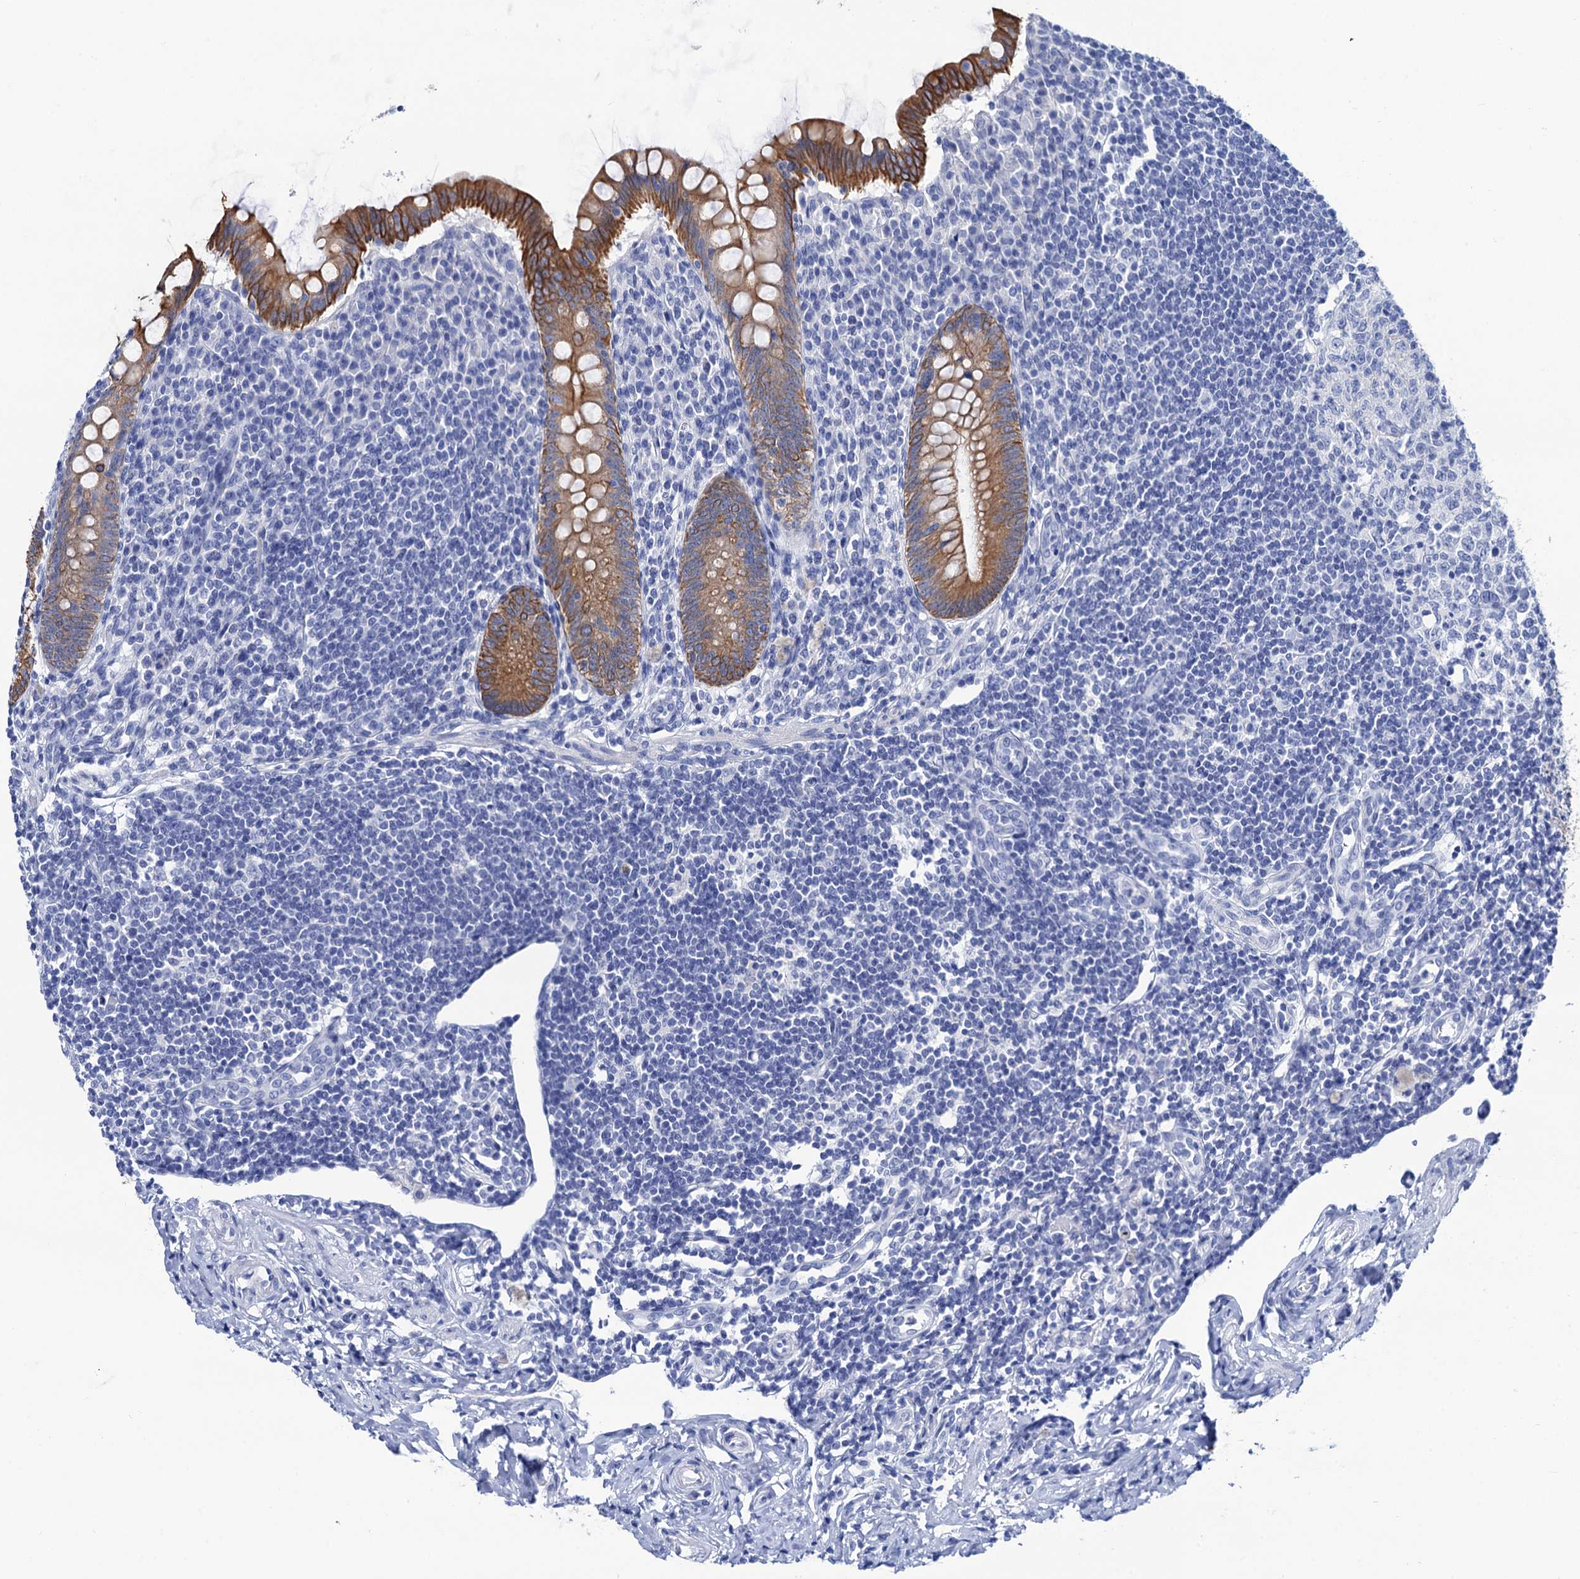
{"staining": {"intensity": "strong", "quantity": ">75%", "location": "cytoplasmic/membranous"}, "tissue": "appendix", "cell_type": "Glandular cells", "image_type": "normal", "snomed": [{"axis": "morphology", "description": "Normal tissue, NOS"}, {"axis": "topography", "description": "Appendix"}], "caption": "Approximately >75% of glandular cells in unremarkable human appendix demonstrate strong cytoplasmic/membranous protein expression as visualized by brown immunohistochemical staining.", "gene": "RAB3IP", "patient": {"sex": "female", "age": 33}}